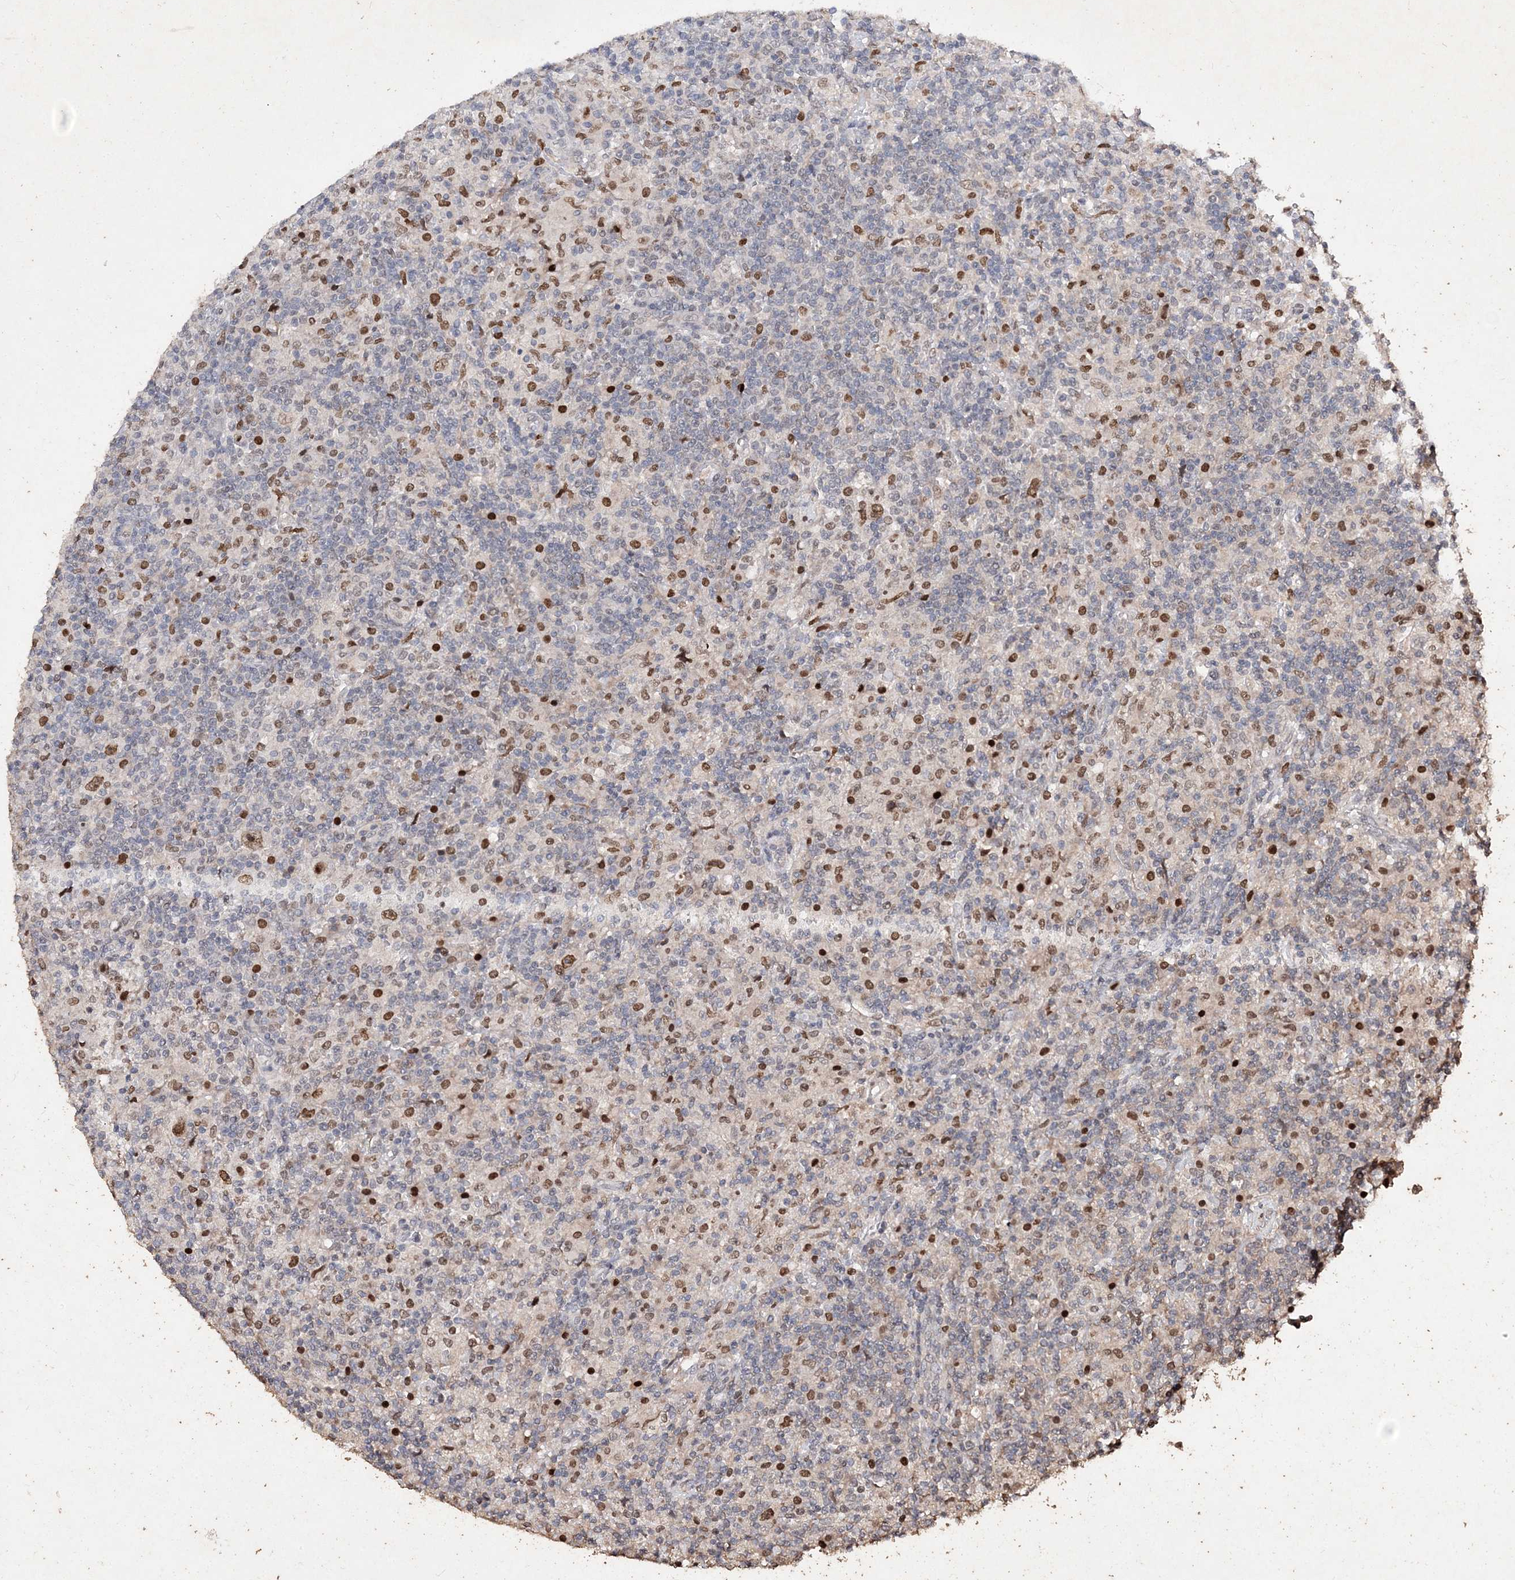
{"staining": {"intensity": "moderate", "quantity": ">75%", "location": "nuclear"}, "tissue": "lymphoma", "cell_type": "Tumor cells", "image_type": "cancer", "snomed": [{"axis": "morphology", "description": "Hodgkin's disease, NOS"}, {"axis": "topography", "description": "Lymph node"}], "caption": "Lymphoma stained with IHC displays moderate nuclear expression in about >75% of tumor cells.", "gene": "C3orf38", "patient": {"sex": "male", "age": 70}}